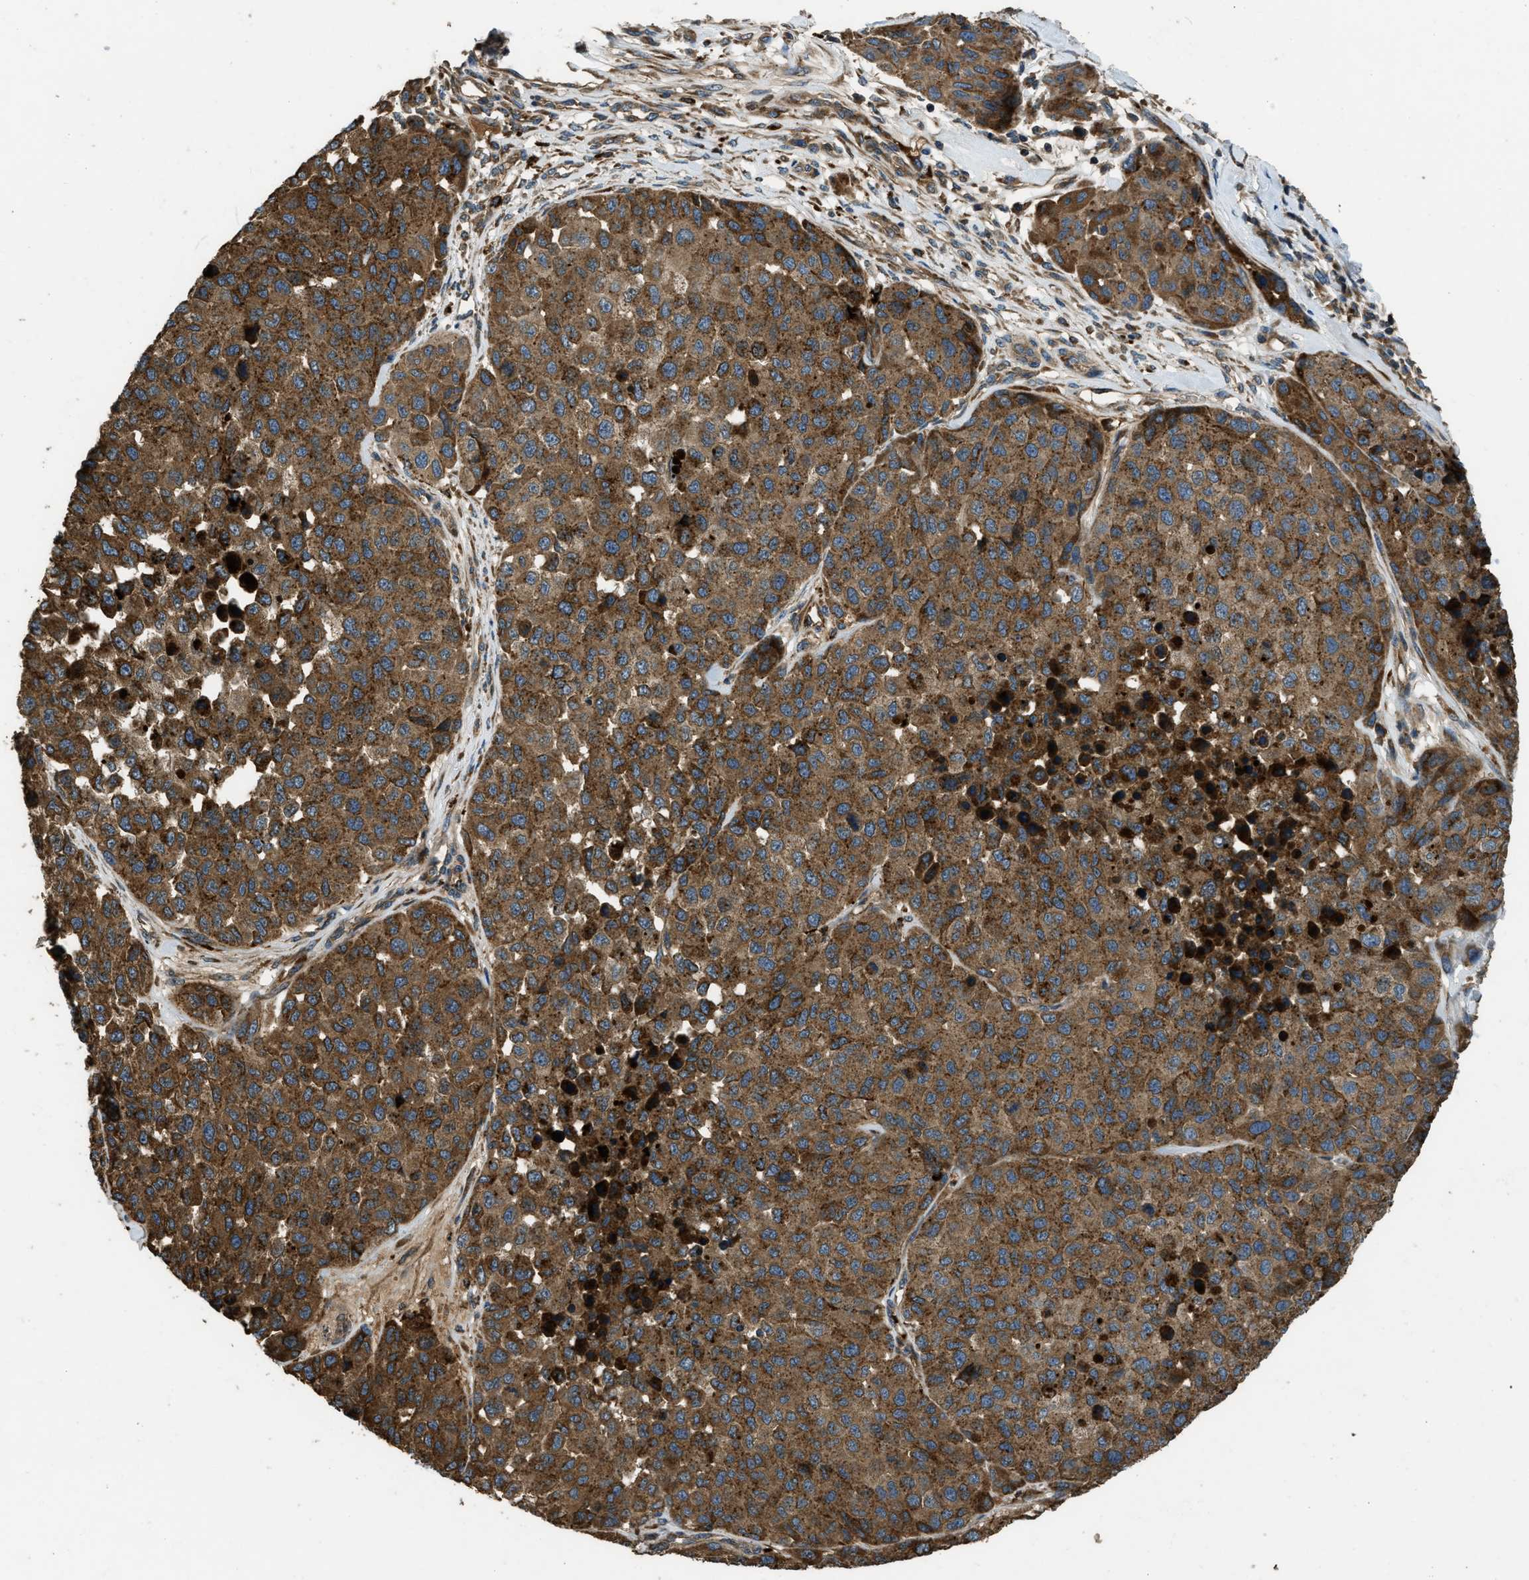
{"staining": {"intensity": "strong", "quantity": ">75%", "location": "cytoplasmic/membranous"}, "tissue": "melanoma", "cell_type": "Tumor cells", "image_type": "cancer", "snomed": [{"axis": "morphology", "description": "Malignant melanoma, NOS"}, {"axis": "topography", "description": "Skin"}], "caption": "An immunohistochemistry micrograph of neoplastic tissue is shown. Protein staining in brown labels strong cytoplasmic/membranous positivity in malignant melanoma within tumor cells. The staining was performed using DAB, with brown indicating positive protein expression. Nuclei are stained blue with hematoxylin.", "gene": "GGH", "patient": {"sex": "male", "age": 62}}